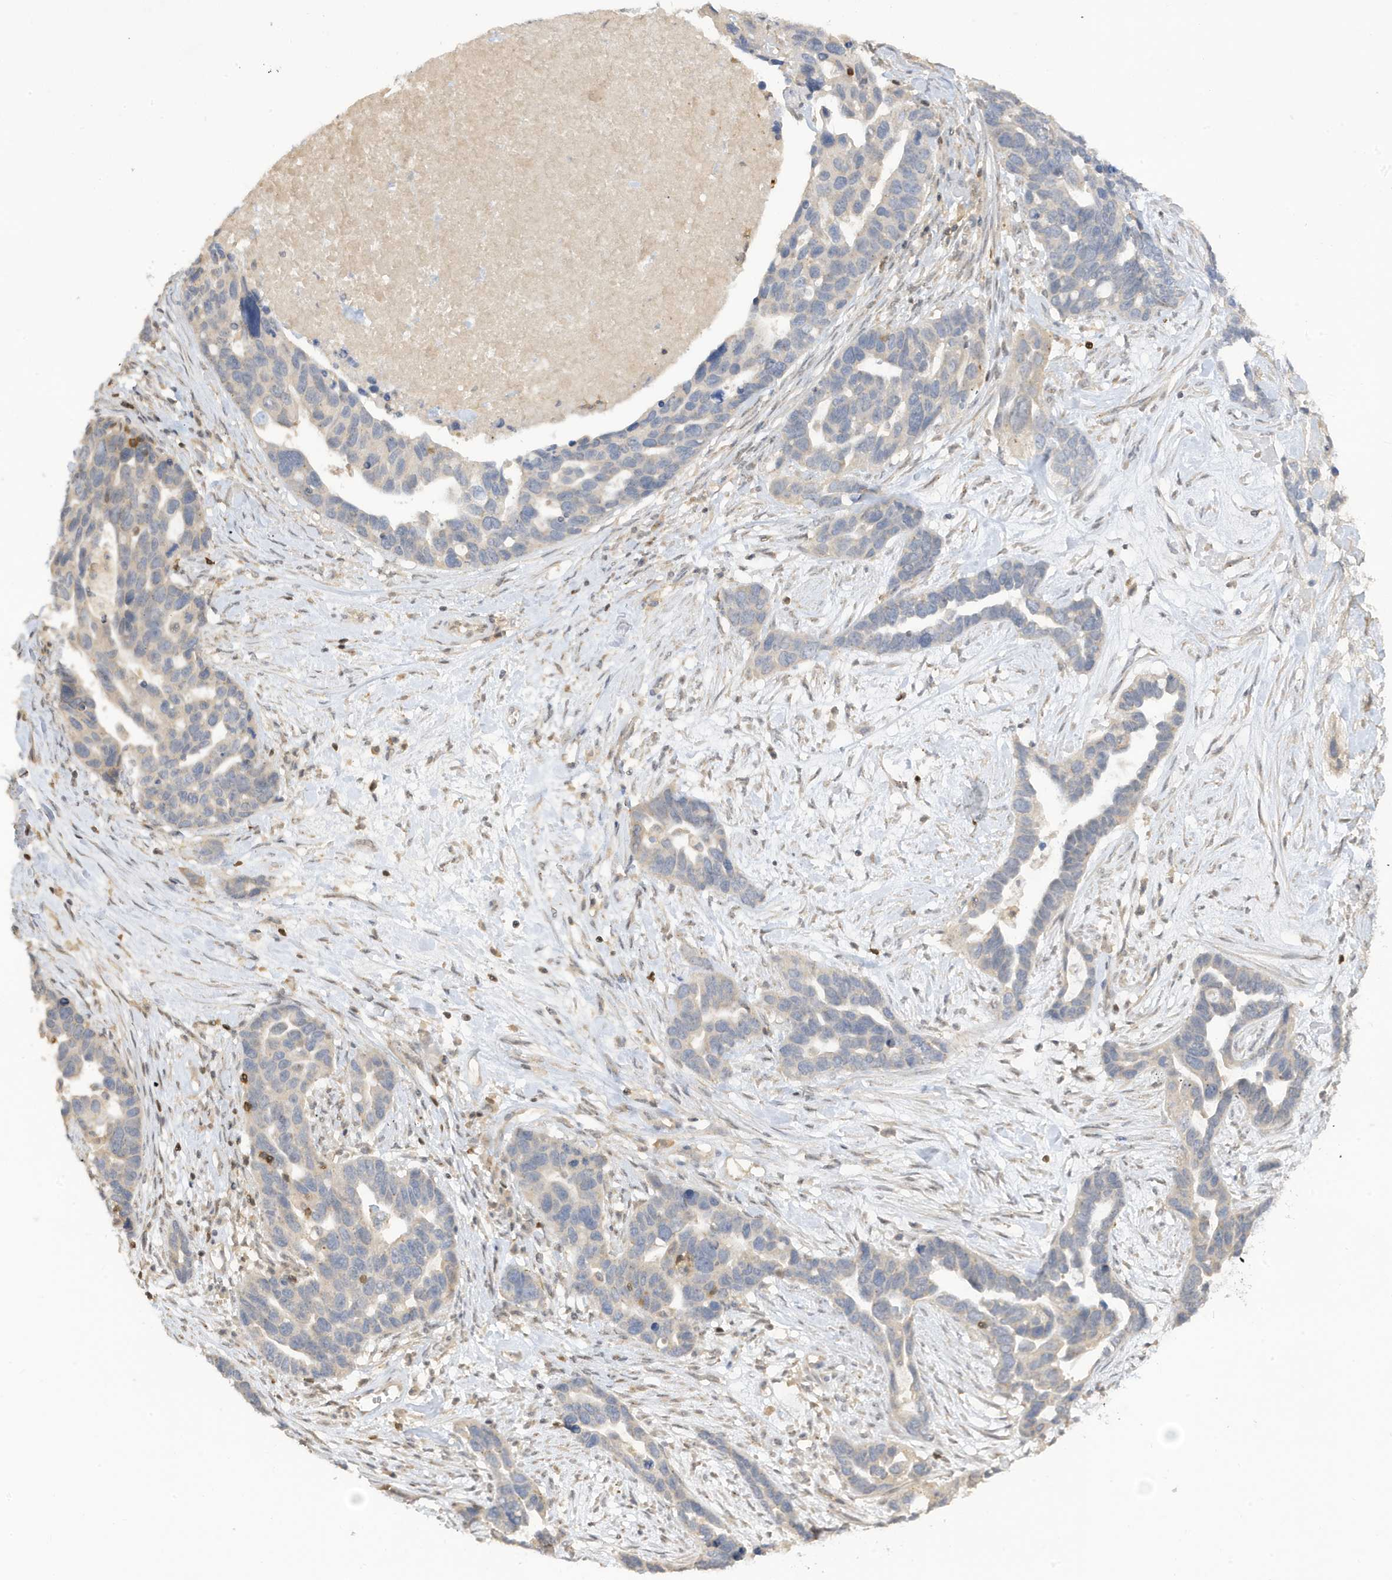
{"staining": {"intensity": "negative", "quantity": "none", "location": "none"}, "tissue": "ovarian cancer", "cell_type": "Tumor cells", "image_type": "cancer", "snomed": [{"axis": "morphology", "description": "Cystadenocarcinoma, serous, NOS"}, {"axis": "topography", "description": "Ovary"}], "caption": "Immunohistochemical staining of human serous cystadenocarcinoma (ovarian) displays no significant expression in tumor cells. (DAB immunohistochemistry (IHC) visualized using brightfield microscopy, high magnification).", "gene": "TAB3", "patient": {"sex": "female", "age": 54}}